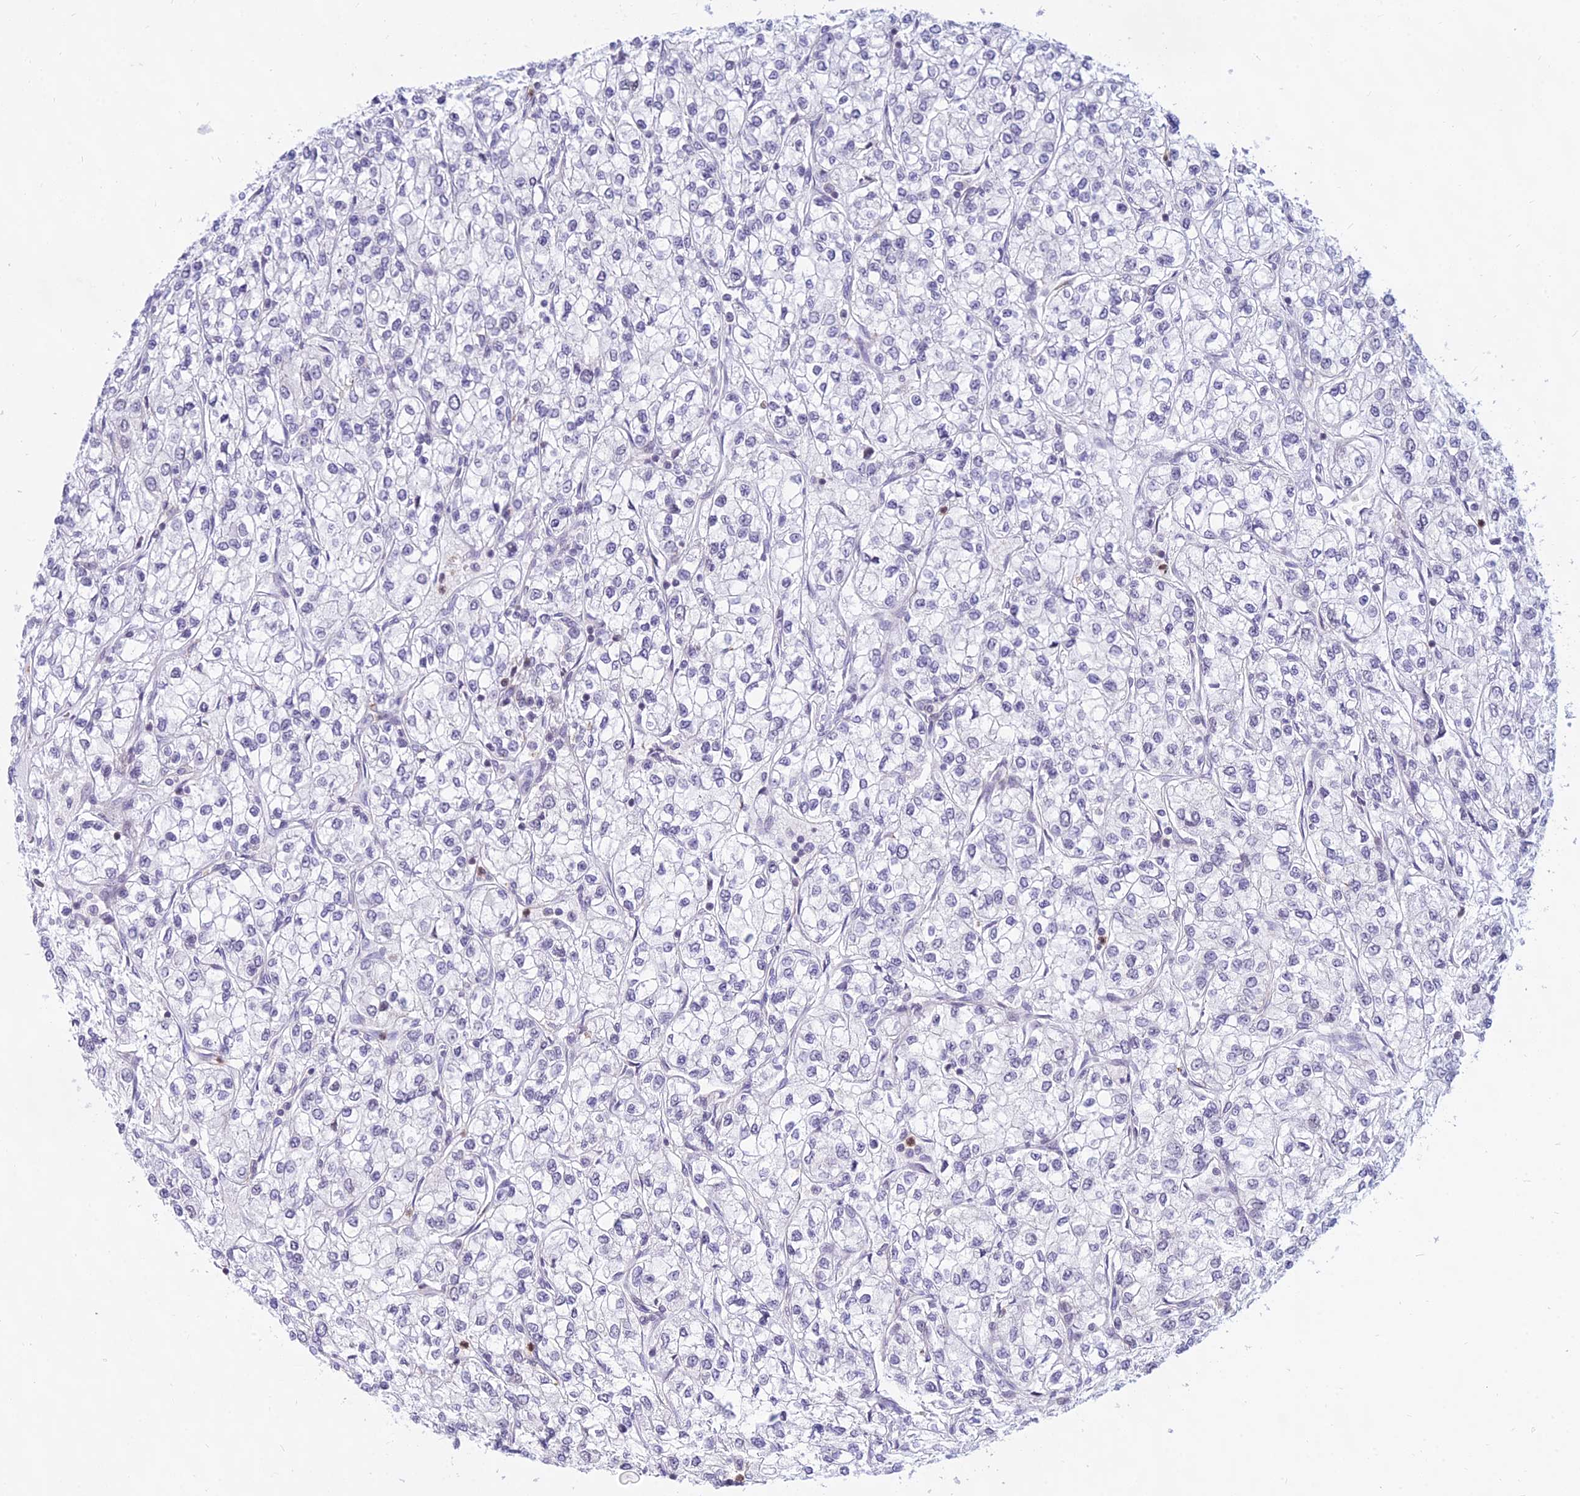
{"staining": {"intensity": "negative", "quantity": "none", "location": "none"}, "tissue": "renal cancer", "cell_type": "Tumor cells", "image_type": "cancer", "snomed": [{"axis": "morphology", "description": "Adenocarcinoma, NOS"}, {"axis": "topography", "description": "Kidney"}], "caption": "A high-resolution image shows immunohistochemistry staining of renal adenocarcinoma, which demonstrates no significant staining in tumor cells. Brightfield microscopy of immunohistochemistry (IHC) stained with DAB (3,3'-diaminobenzidine) (brown) and hematoxylin (blue), captured at high magnification.", "gene": "KRR1", "patient": {"sex": "male", "age": 80}}